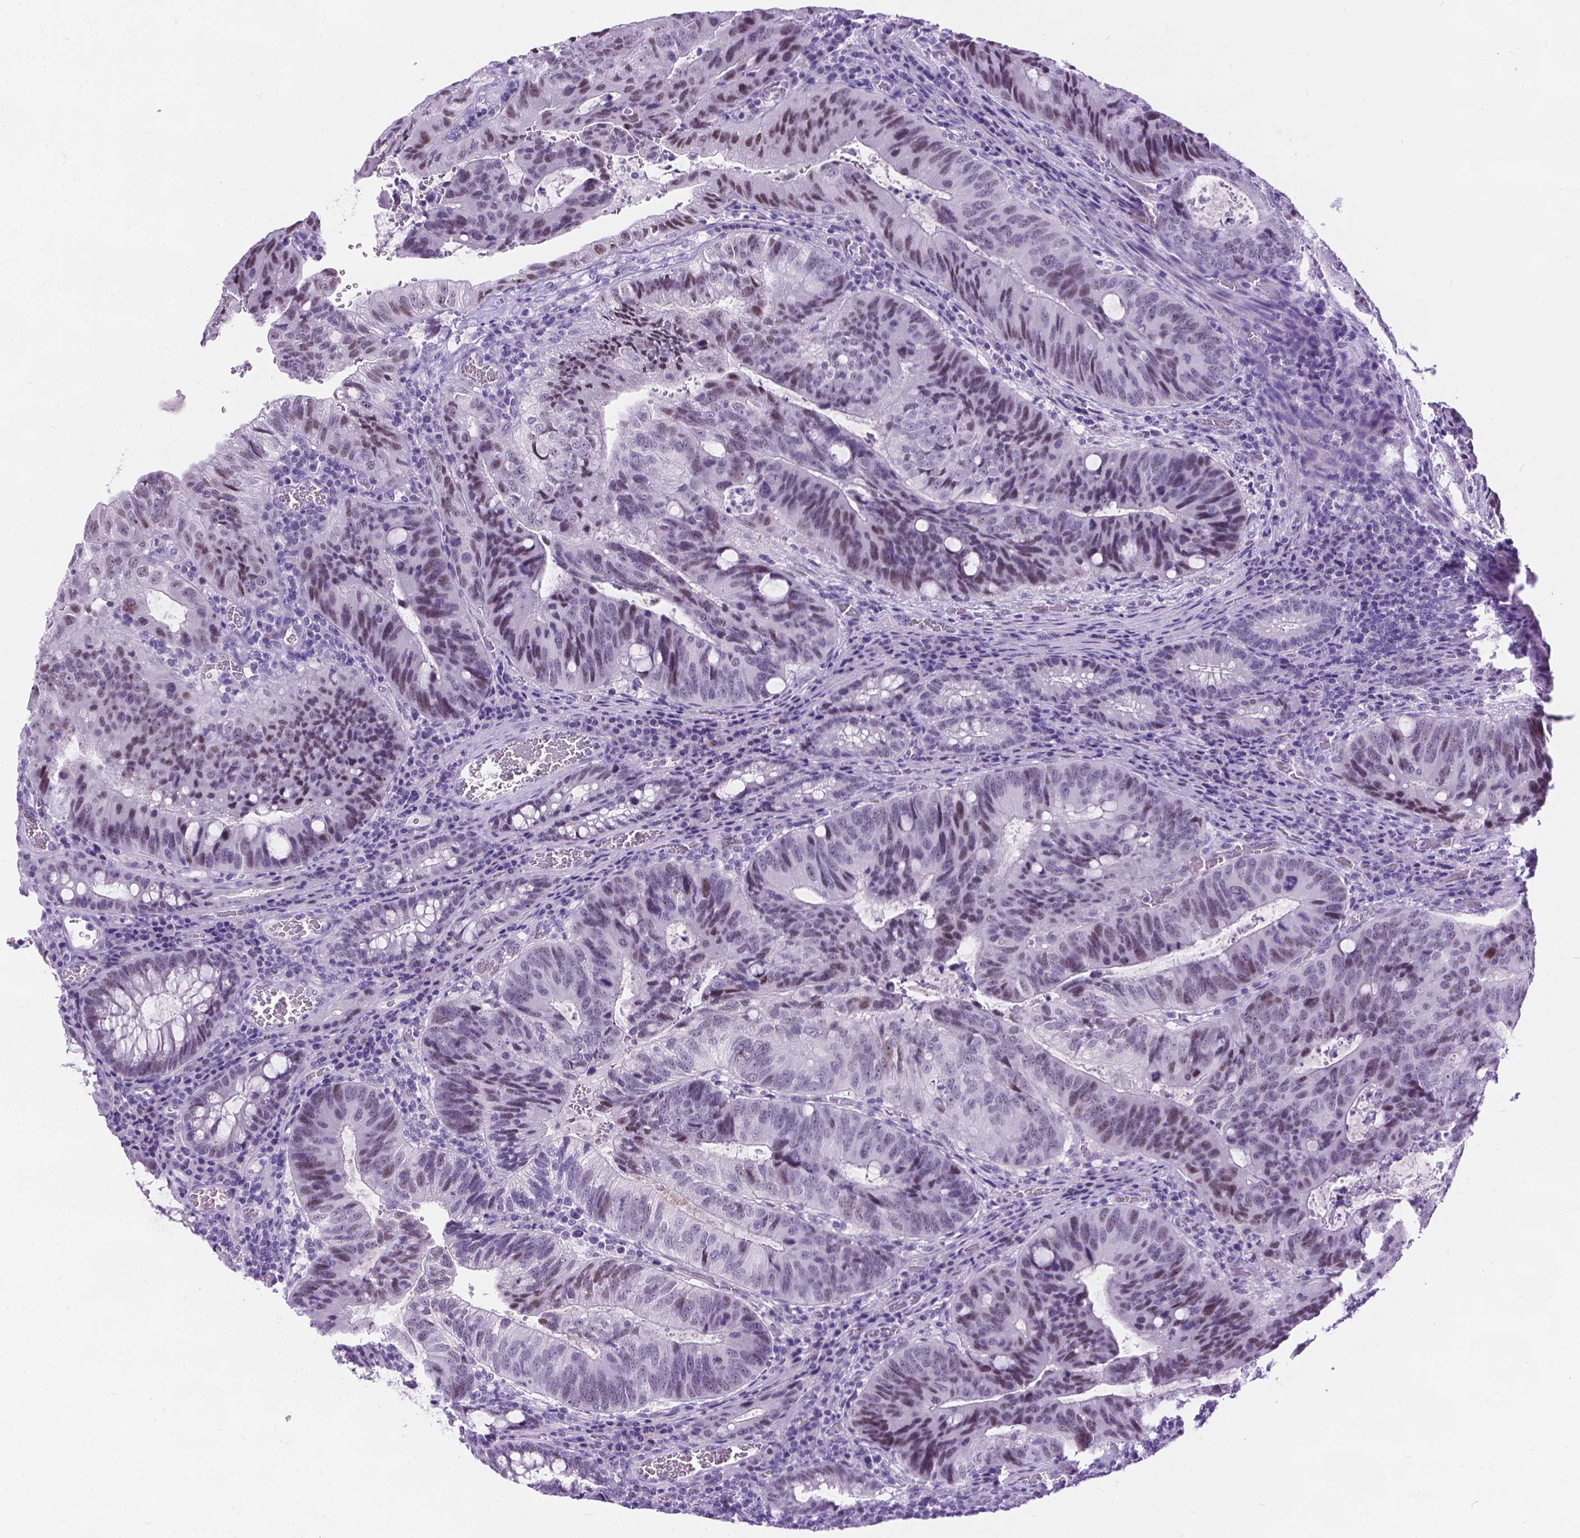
{"staining": {"intensity": "moderate", "quantity": "<25%", "location": "nuclear"}, "tissue": "colorectal cancer", "cell_type": "Tumor cells", "image_type": "cancer", "snomed": [{"axis": "morphology", "description": "Adenocarcinoma, NOS"}, {"axis": "topography", "description": "Colon"}], "caption": "Protein expression analysis of human colorectal adenocarcinoma reveals moderate nuclear expression in approximately <25% of tumor cells.", "gene": "PROB1", "patient": {"sex": "male", "age": 67}}